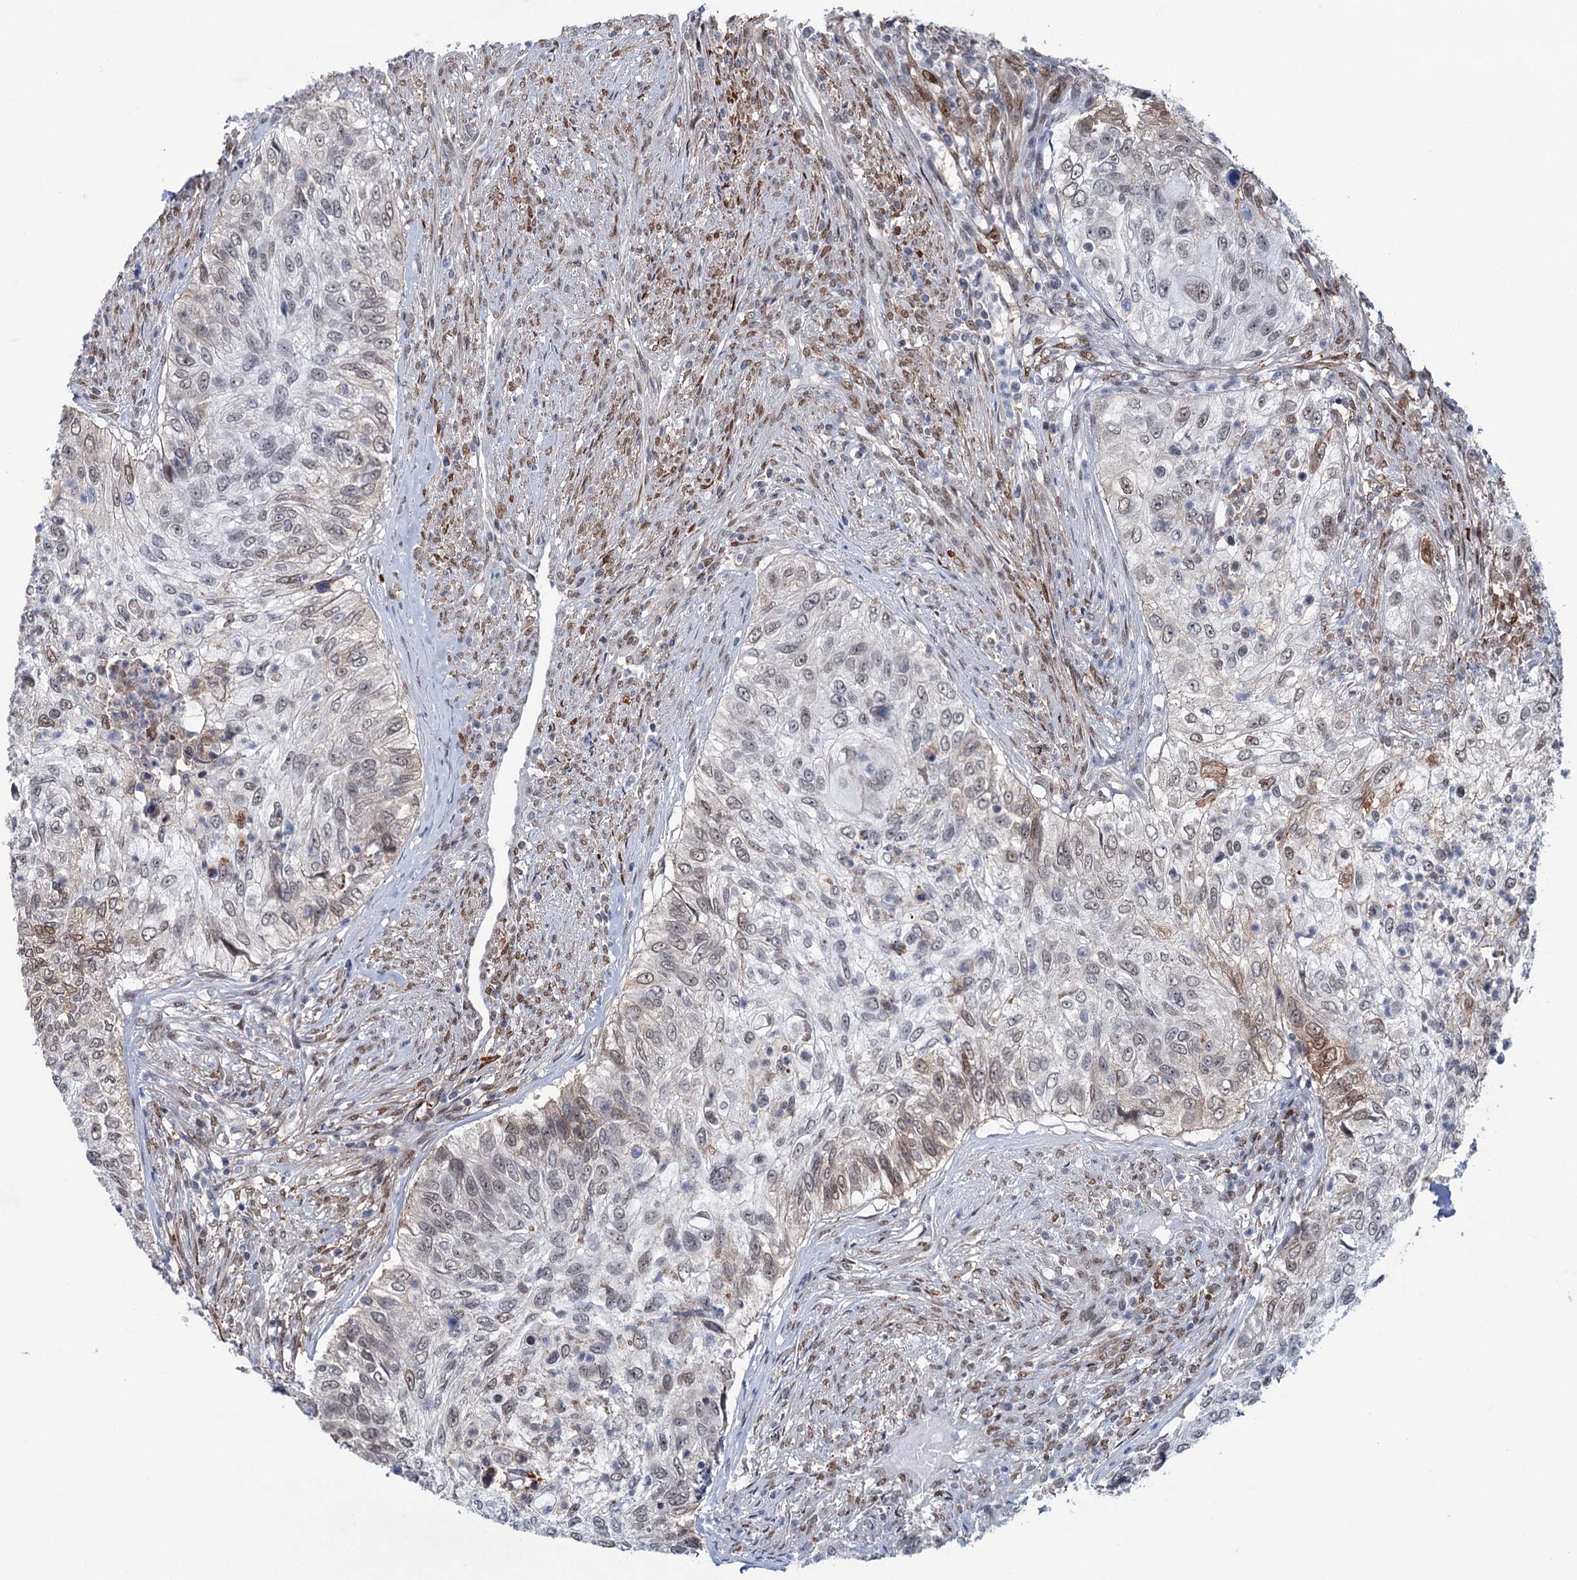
{"staining": {"intensity": "moderate", "quantity": "<25%", "location": "cytoplasmic/membranous"}, "tissue": "urothelial cancer", "cell_type": "Tumor cells", "image_type": "cancer", "snomed": [{"axis": "morphology", "description": "Urothelial carcinoma, High grade"}, {"axis": "topography", "description": "Urinary bladder"}], "caption": "Human urothelial carcinoma (high-grade) stained with a brown dye displays moderate cytoplasmic/membranous positive positivity in about <25% of tumor cells.", "gene": "FAM53A", "patient": {"sex": "female", "age": 60}}